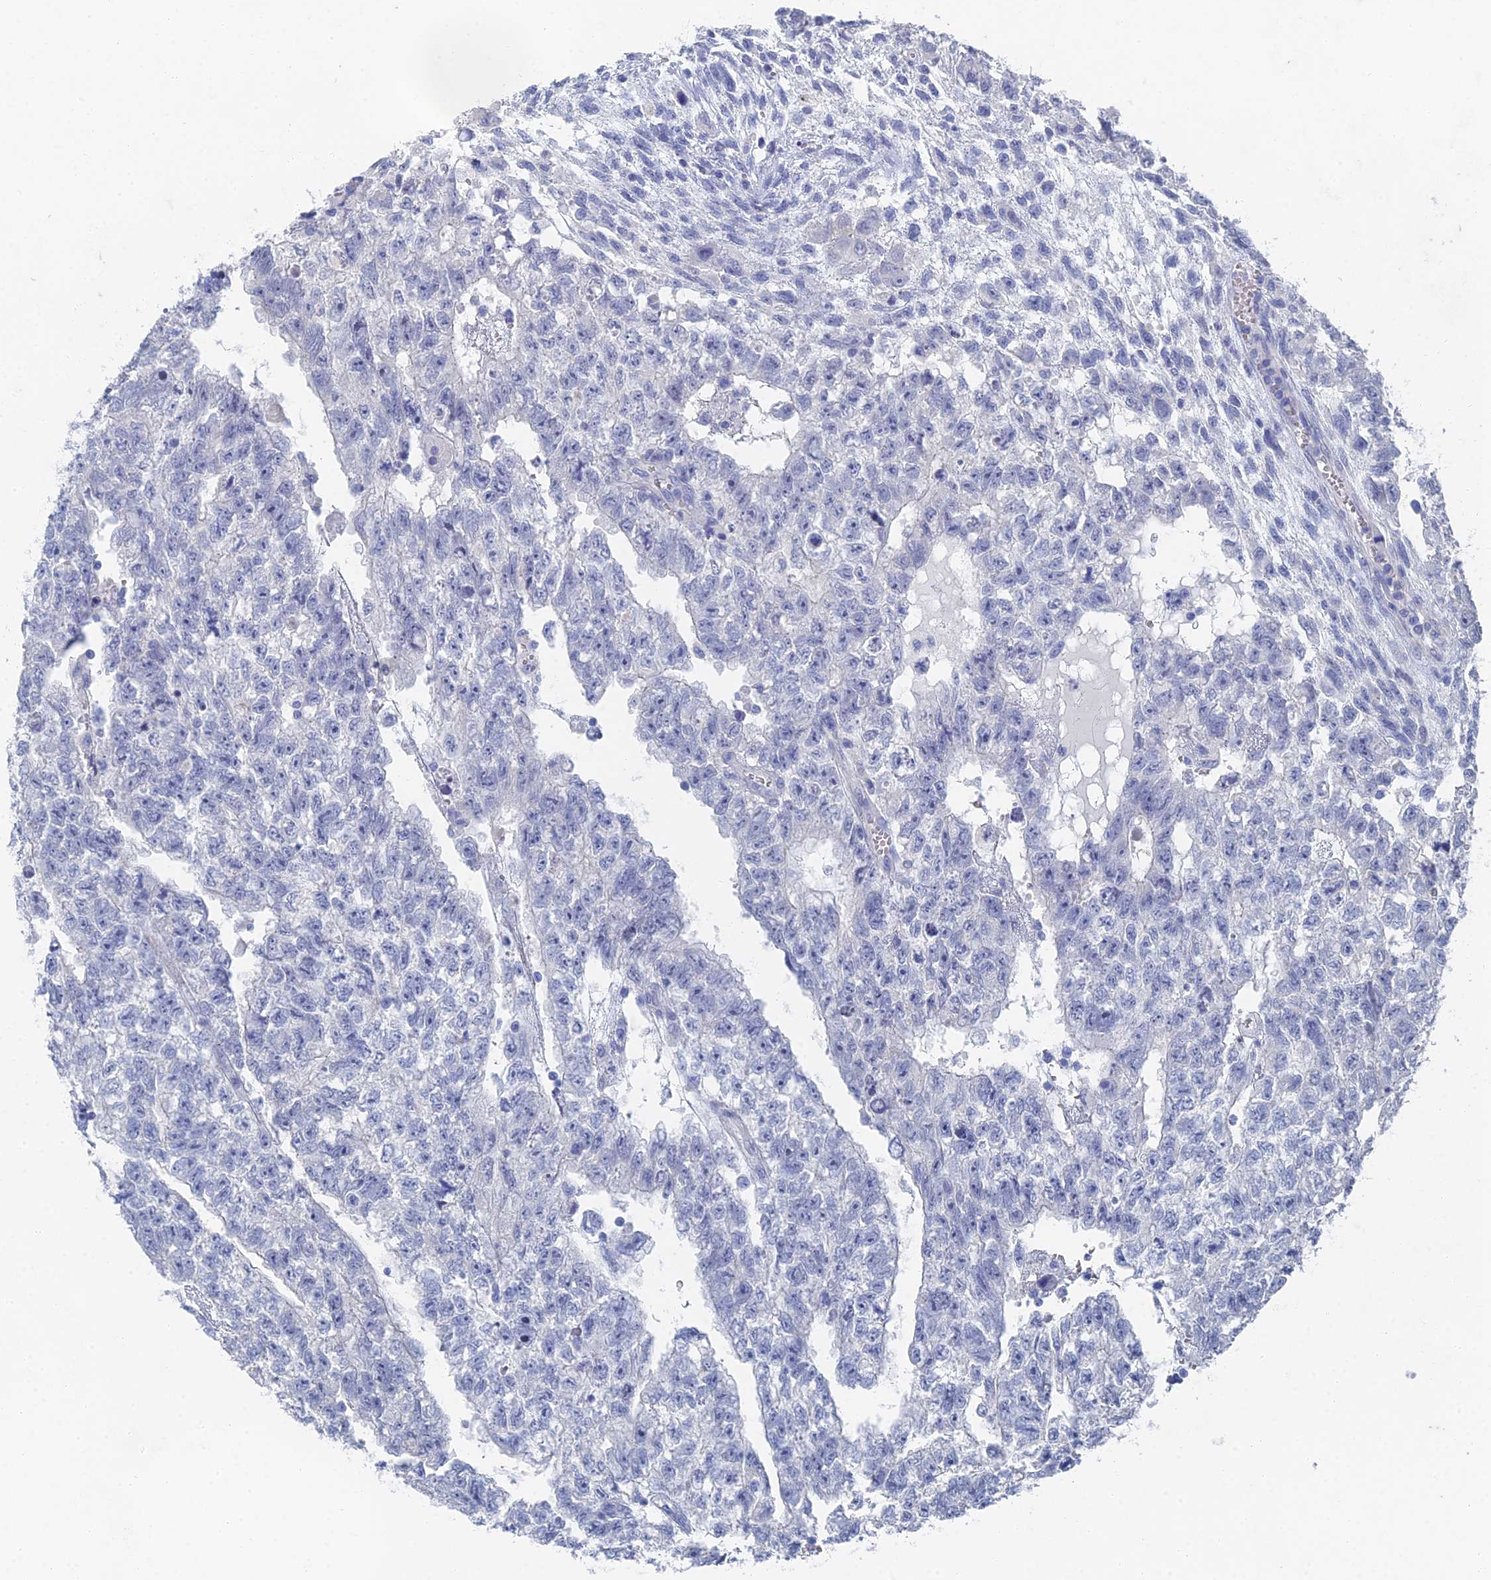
{"staining": {"intensity": "negative", "quantity": "none", "location": "none"}, "tissue": "testis cancer", "cell_type": "Tumor cells", "image_type": "cancer", "snomed": [{"axis": "morphology", "description": "Carcinoma, Embryonal, NOS"}, {"axis": "topography", "description": "Testis"}], "caption": "DAB immunohistochemical staining of embryonal carcinoma (testis) exhibits no significant expression in tumor cells.", "gene": "GFAP", "patient": {"sex": "male", "age": 26}}